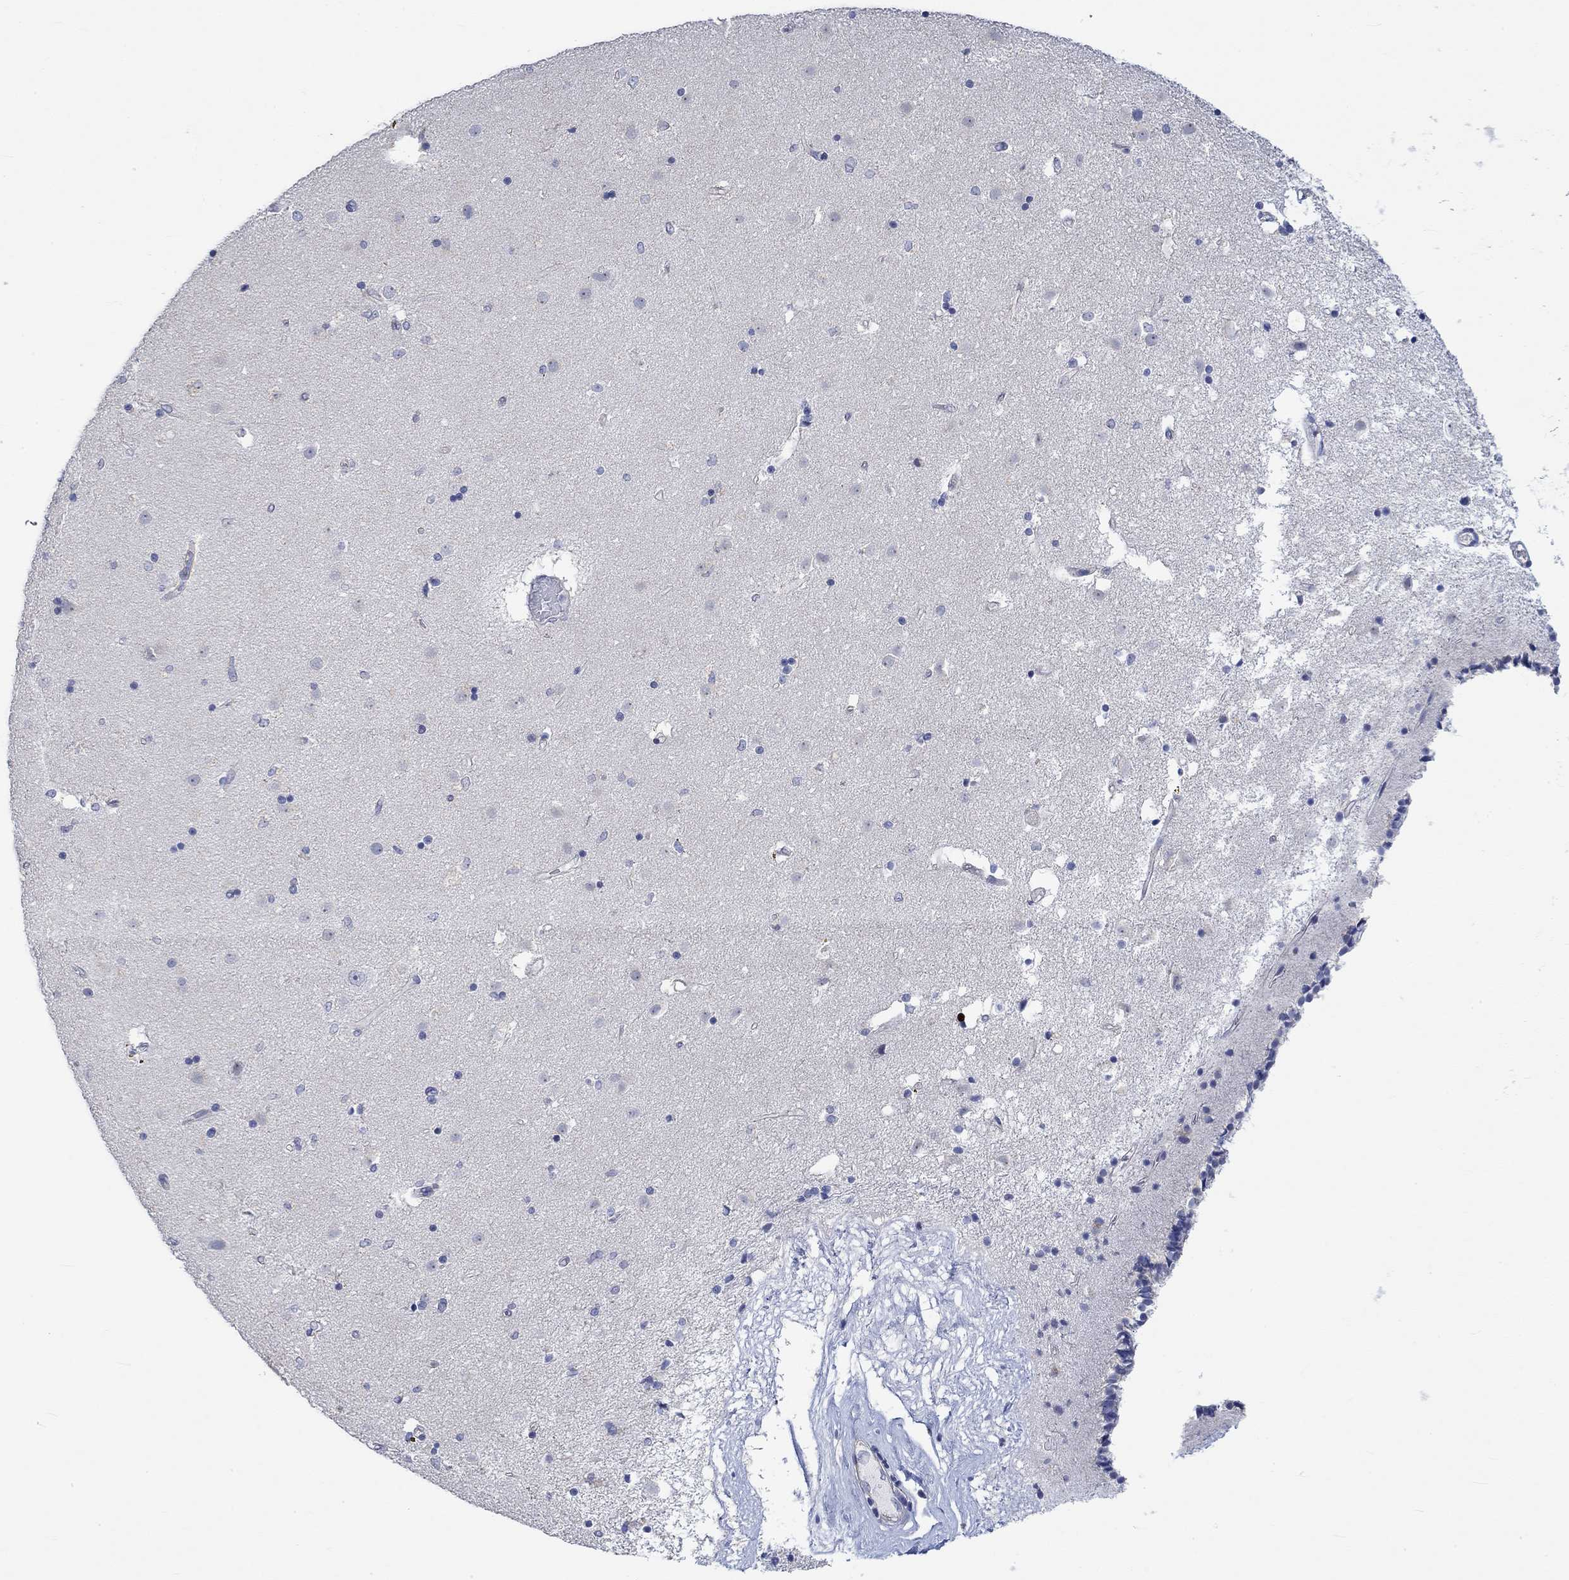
{"staining": {"intensity": "negative", "quantity": "none", "location": "none"}, "tissue": "caudate", "cell_type": "Glial cells", "image_type": "normal", "snomed": [{"axis": "morphology", "description": "Normal tissue, NOS"}, {"axis": "topography", "description": "Lateral ventricle wall"}], "caption": "Glial cells are negative for protein expression in unremarkable human caudate. (Stains: DAB IHC with hematoxylin counter stain, Microscopy: brightfield microscopy at high magnification).", "gene": "AGRP", "patient": {"sex": "female", "age": 71}}